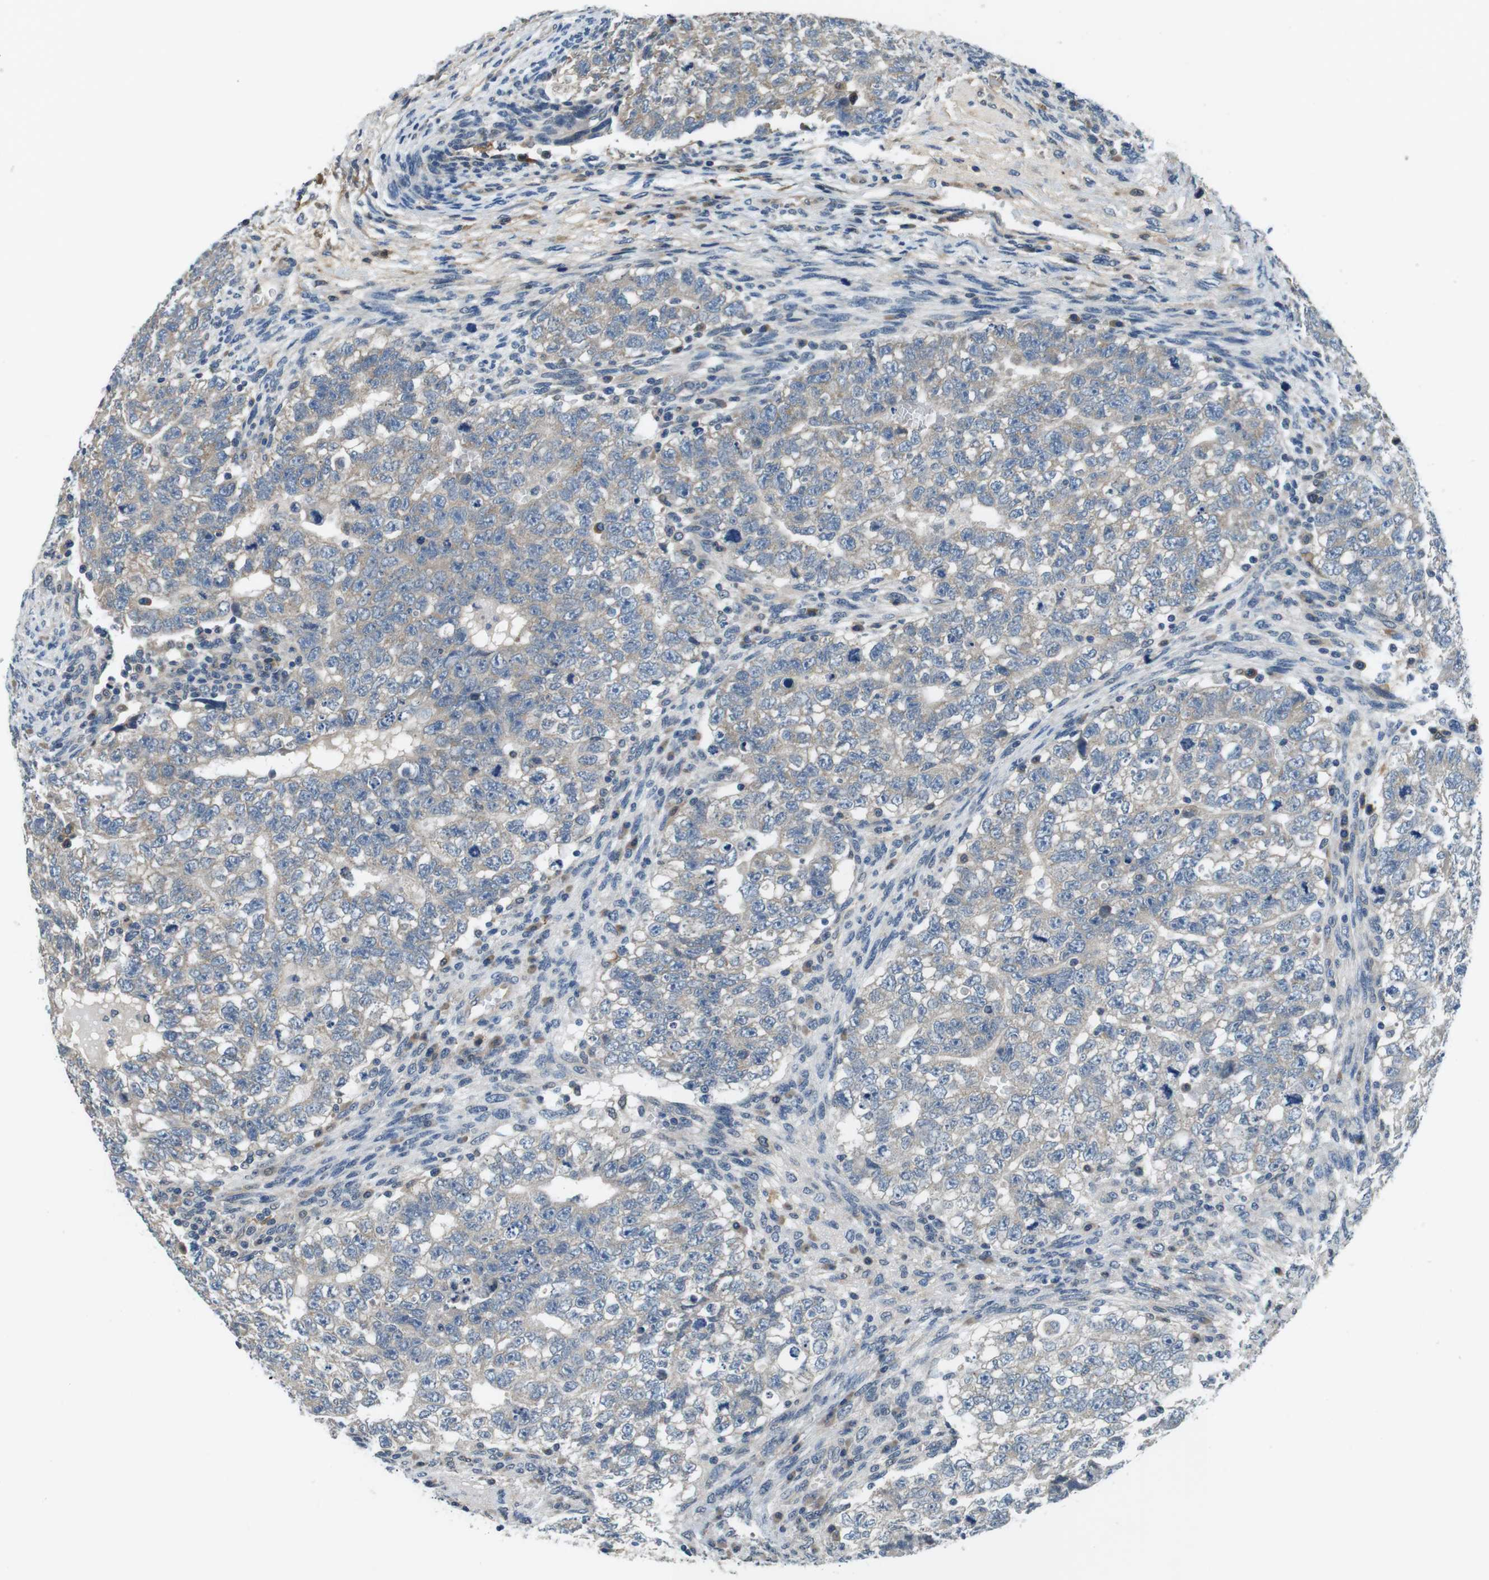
{"staining": {"intensity": "weak", "quantity": "<25%", "location": "cytoplasmic/membranous"}, "tissue": "testis cancer", "cell_type": "Tumor cells", "image_type": "cancer", "snomed": [{"axis": "morphology", "description": "Seminoma, NOS"}, {"axis": "morphology", "description": "Carcinoma, Embryonal, NOS"}, {"axis": "topography", "description": "Testis"}], "caption": "High magnification brightfield microscopy of embryonal carcinoma (testis) stained with DAB (brown) and counterstained with hematoxylin (blue): tumor cells show no significant expression.", "gene": "CD163L1", "patient": {"sex": "male", "age": 38}}